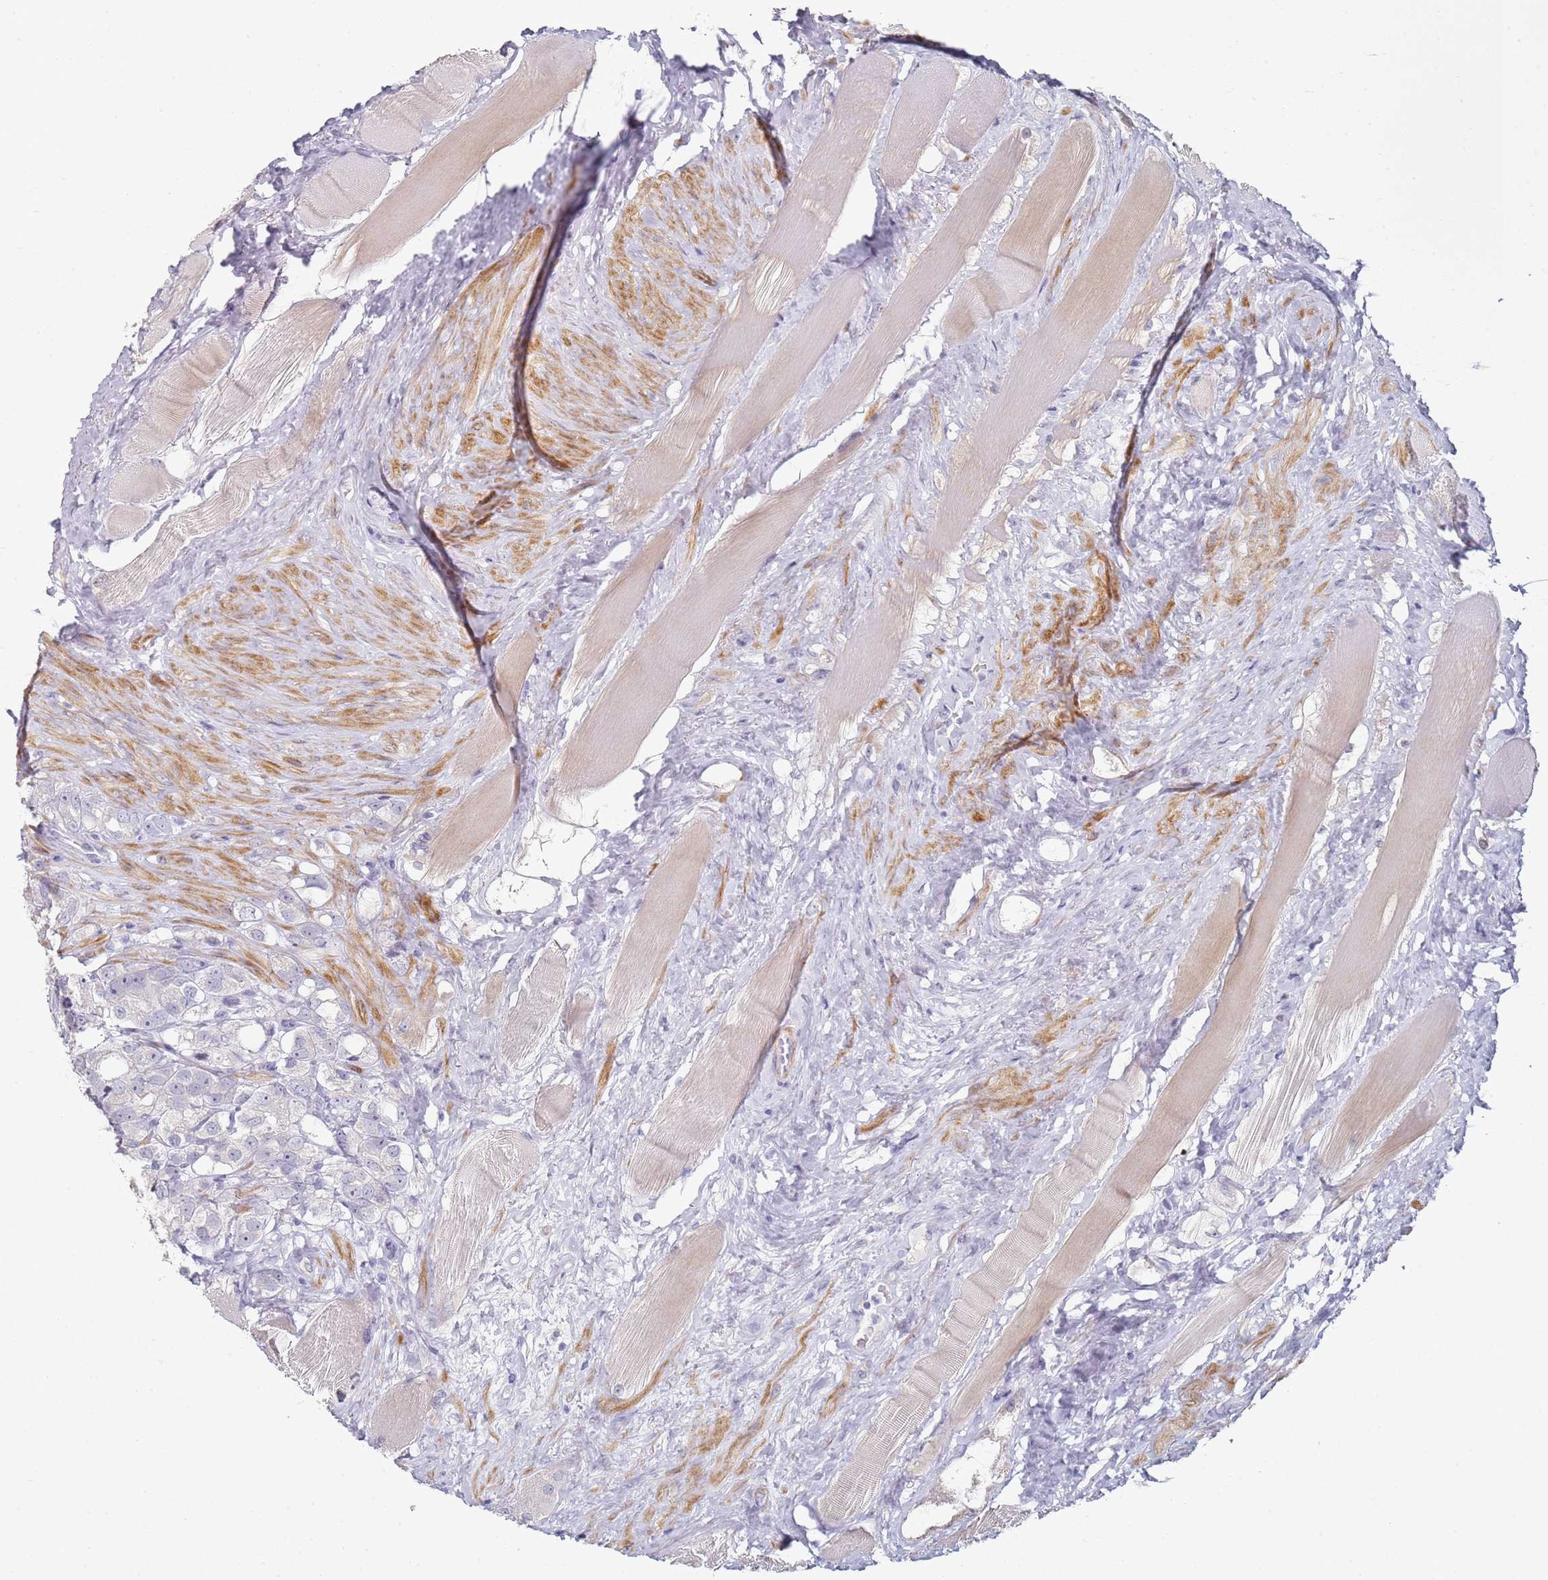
{"staining": {"intensity": "negative", "quantity": "none", "location": "none"}, "tissue": "prostate cancer", "cell_type": "Tumor cells", "image_type": "cancer", "snomed": [{"axis": "morphology", "description": "Adenocarcinoma, NOS"}, {"axis": "topography", "description": "Prostate"}], "caption": "Adenocarcinoma (prostate) was stained to show a protein in brown. There is no significant positivity in tumor cells.", "gene": "DNAH11", "patient": {"sex": "male", "age": 79}}